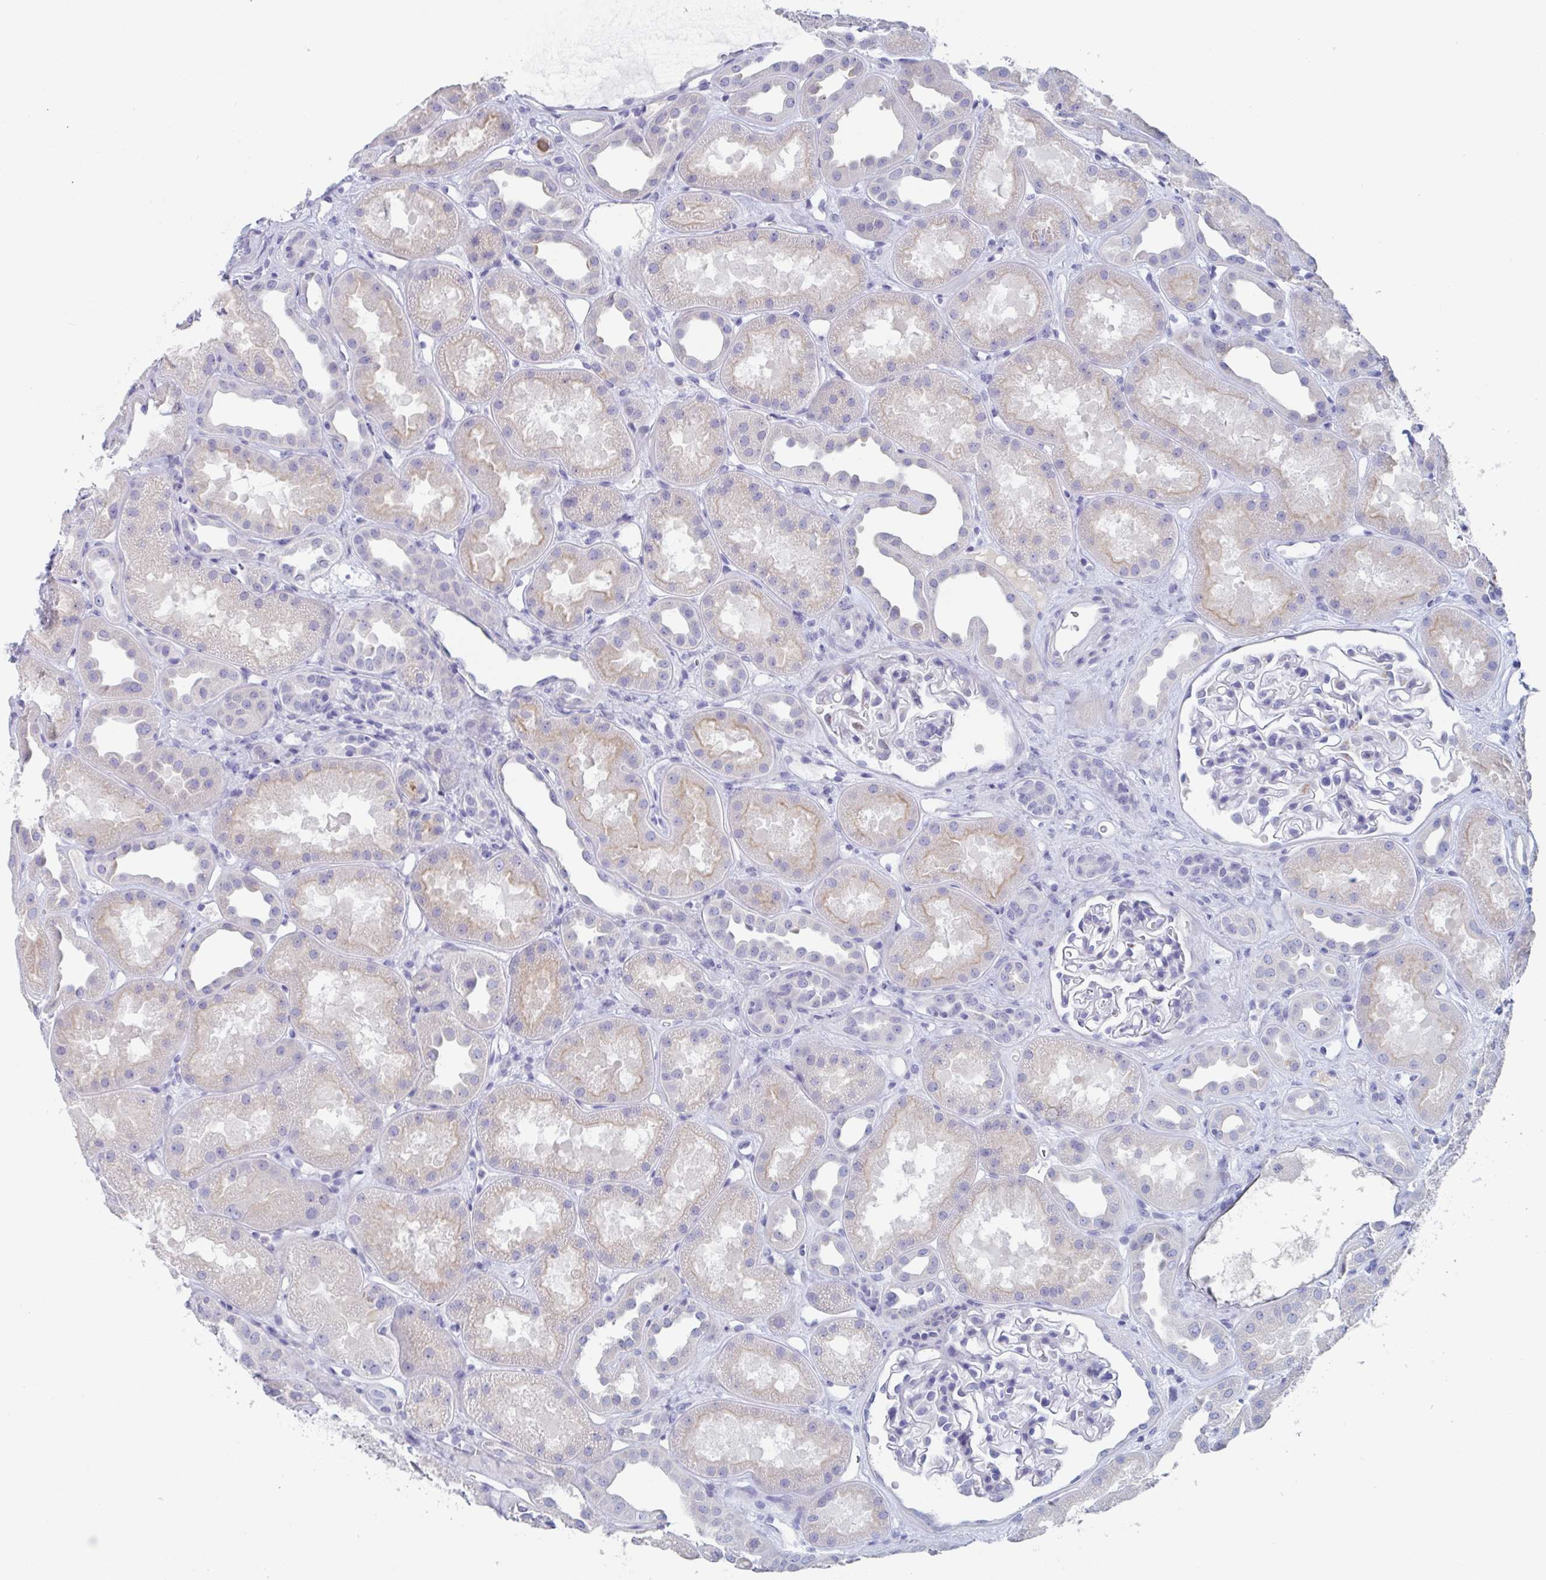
{"staining": {"intensity": "negative", "quantity": "none", "location": "none"}, "tissue": "kidney", "cell_type": "Cells in glomeruli", "image_type": "normal", "snomed": [{"axis": "morphology", "description": "Normal tissue, NOS"}, {"axis": "topography", "description": "Kidney"}], "caption": "This is an IHC photomicrograph of unremarkable kidney. There is no expression in cells in glomeruli.", "gene": "NT5C3B", "patient": {"sex": "male", "age": 61}}